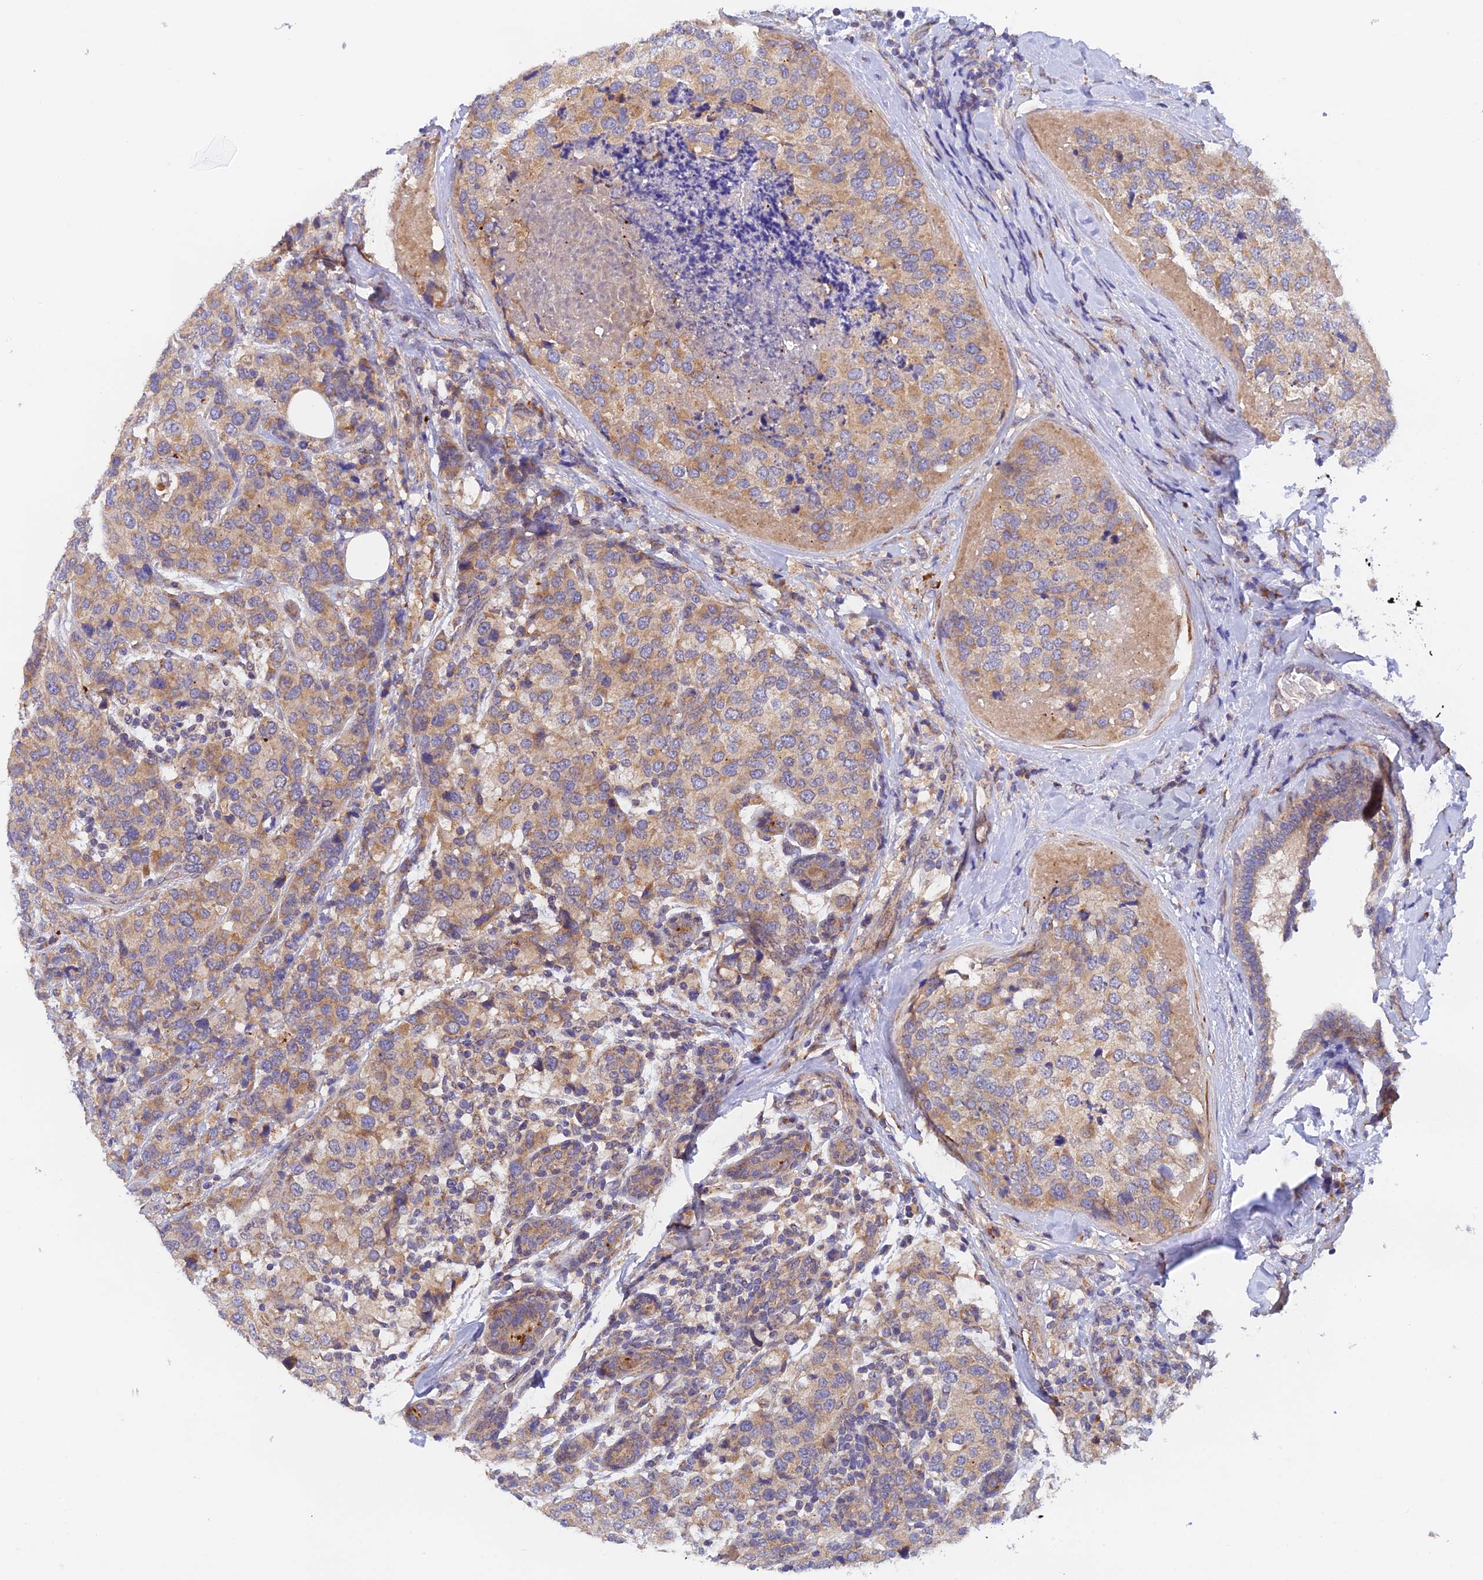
{"staining": {"intensity": "moderate", "quantity": ">75%", "location": "cytoplasmic/membranous"}, "tissue": "breast cancer", "cell_type": "Tumor cells", "image_type": "cancer", "snomed": [{"axis": "morphology", "description": "Lobular carcinoma"}, {"axis": "topography", "description": "Breast"}], "caption": "The immunohistochemical stain shows moderate cytoplasmic/membranous staining in tumor cells of breast cancer tissue. The staining is performed using DAB (3,3'-diaminobenzidine) brown chromogen to label protein expression. The nuclei are counter-stained blue using hematoxylin.", "gene": "RANBP6", "patient": {"sex": "female", "age": 59}}